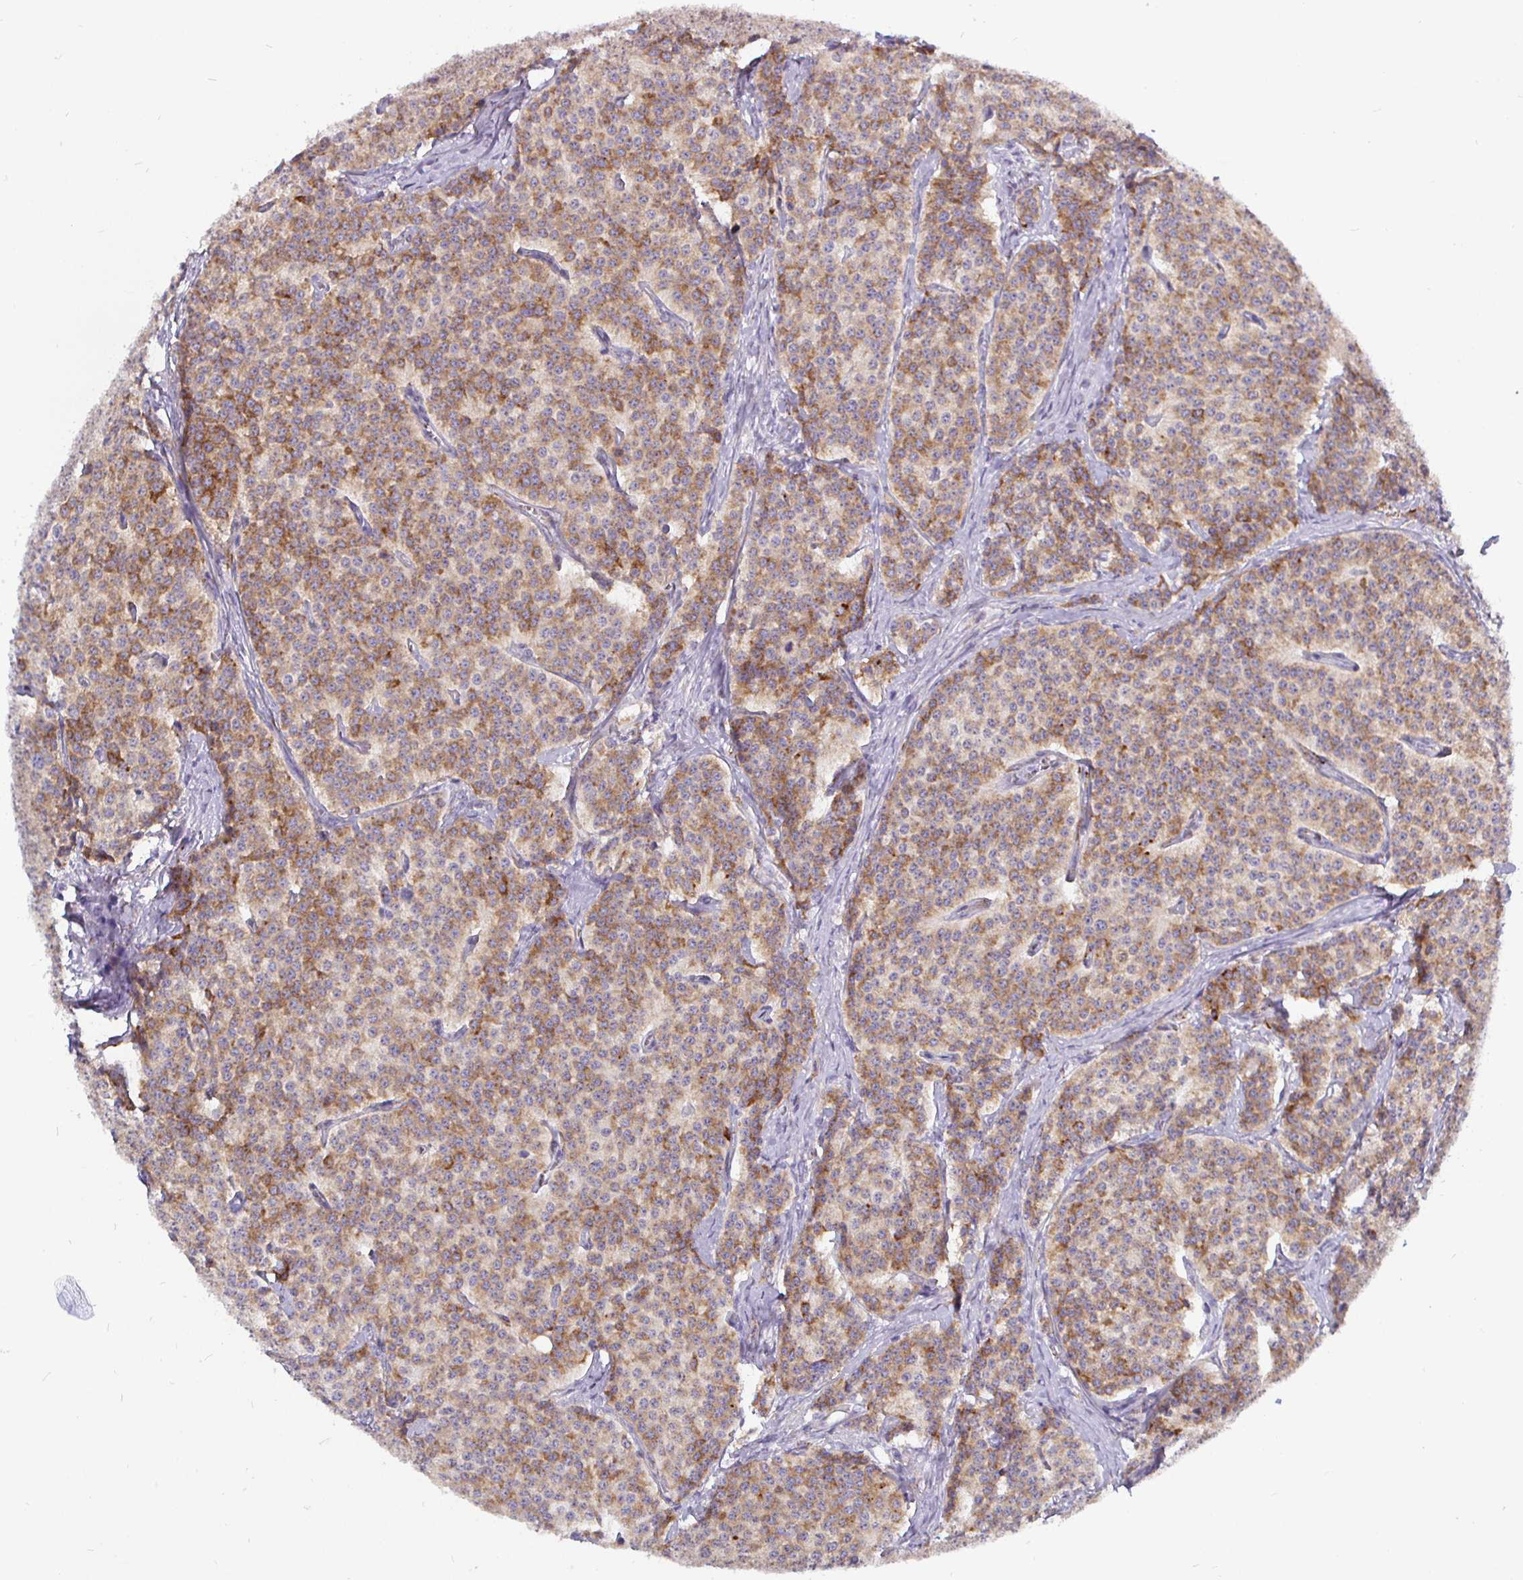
{"staining": {"intensity": "moderate", "quantity": ">75%", "location": "cytoplasmic/membranous"}, "tissue": "carcinoid", "cell_type": "Tumor cells", "image_type": "cancer", "snomed": [{"axis": "morphology", "description": "Carcinoid, malignant, NOS"}, {"axis": "topography", "description": "Small intestine"}], "caption": "Malignant carcinoid stained with IHC demonstrates moderate cytoplasmic/membranous staining in about >75% of tumor cells.", "gene": "P4HA2", "patient": {"sex": "female", "age": 64}}